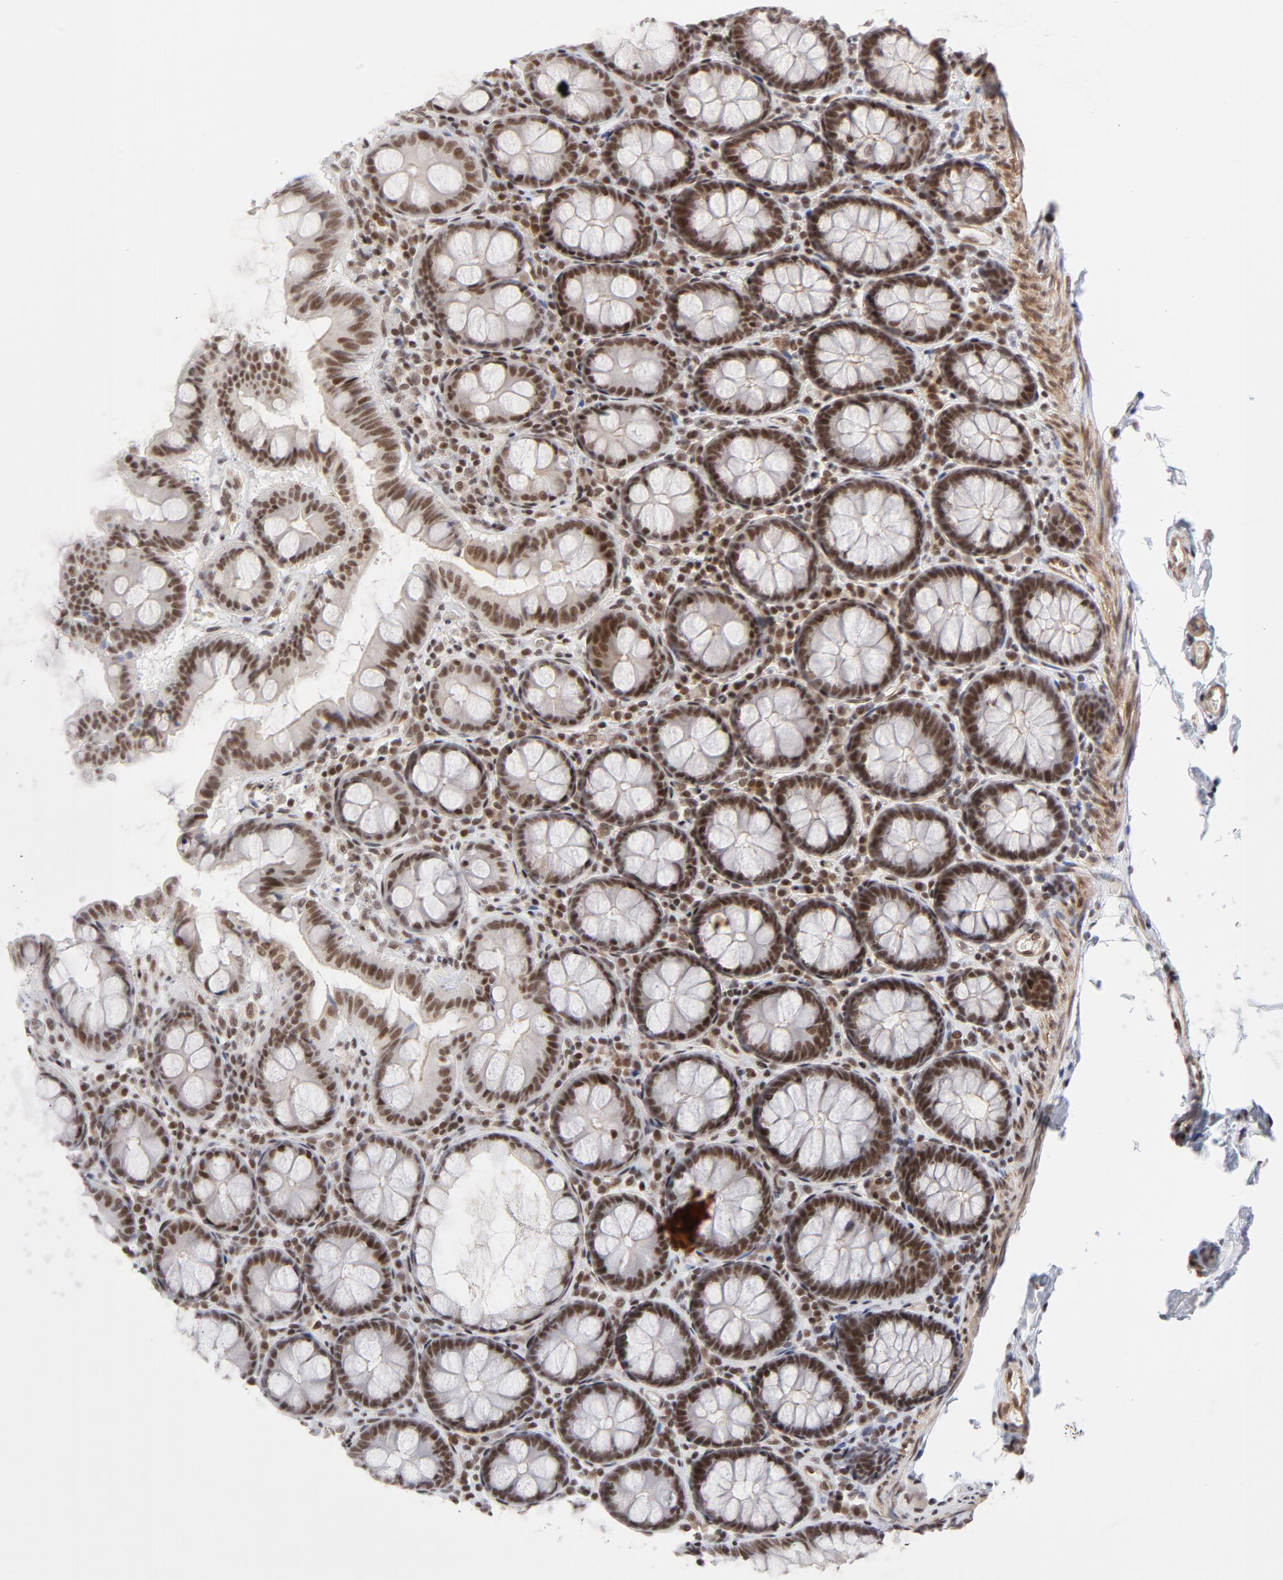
{"staining": {"intensity": "moderate", "quantity": ">75%", "location": "nuclear"}, "tissue": "colon", "cell_type": "Endothelial cells", "image_type": "normal", "snomed": [{"axis": "morphology", "description": "Normal tissue, NOS"}, {"axis": "topography", "description": "Colon"}], "caption": "The histopathology image demonstrates staining of unremarkable colon, revealing moderate nuclear protein expression (brown color) within endothelial cells.", "gene": "CTCF", "patient": {"sex": "female", "age": 61}}